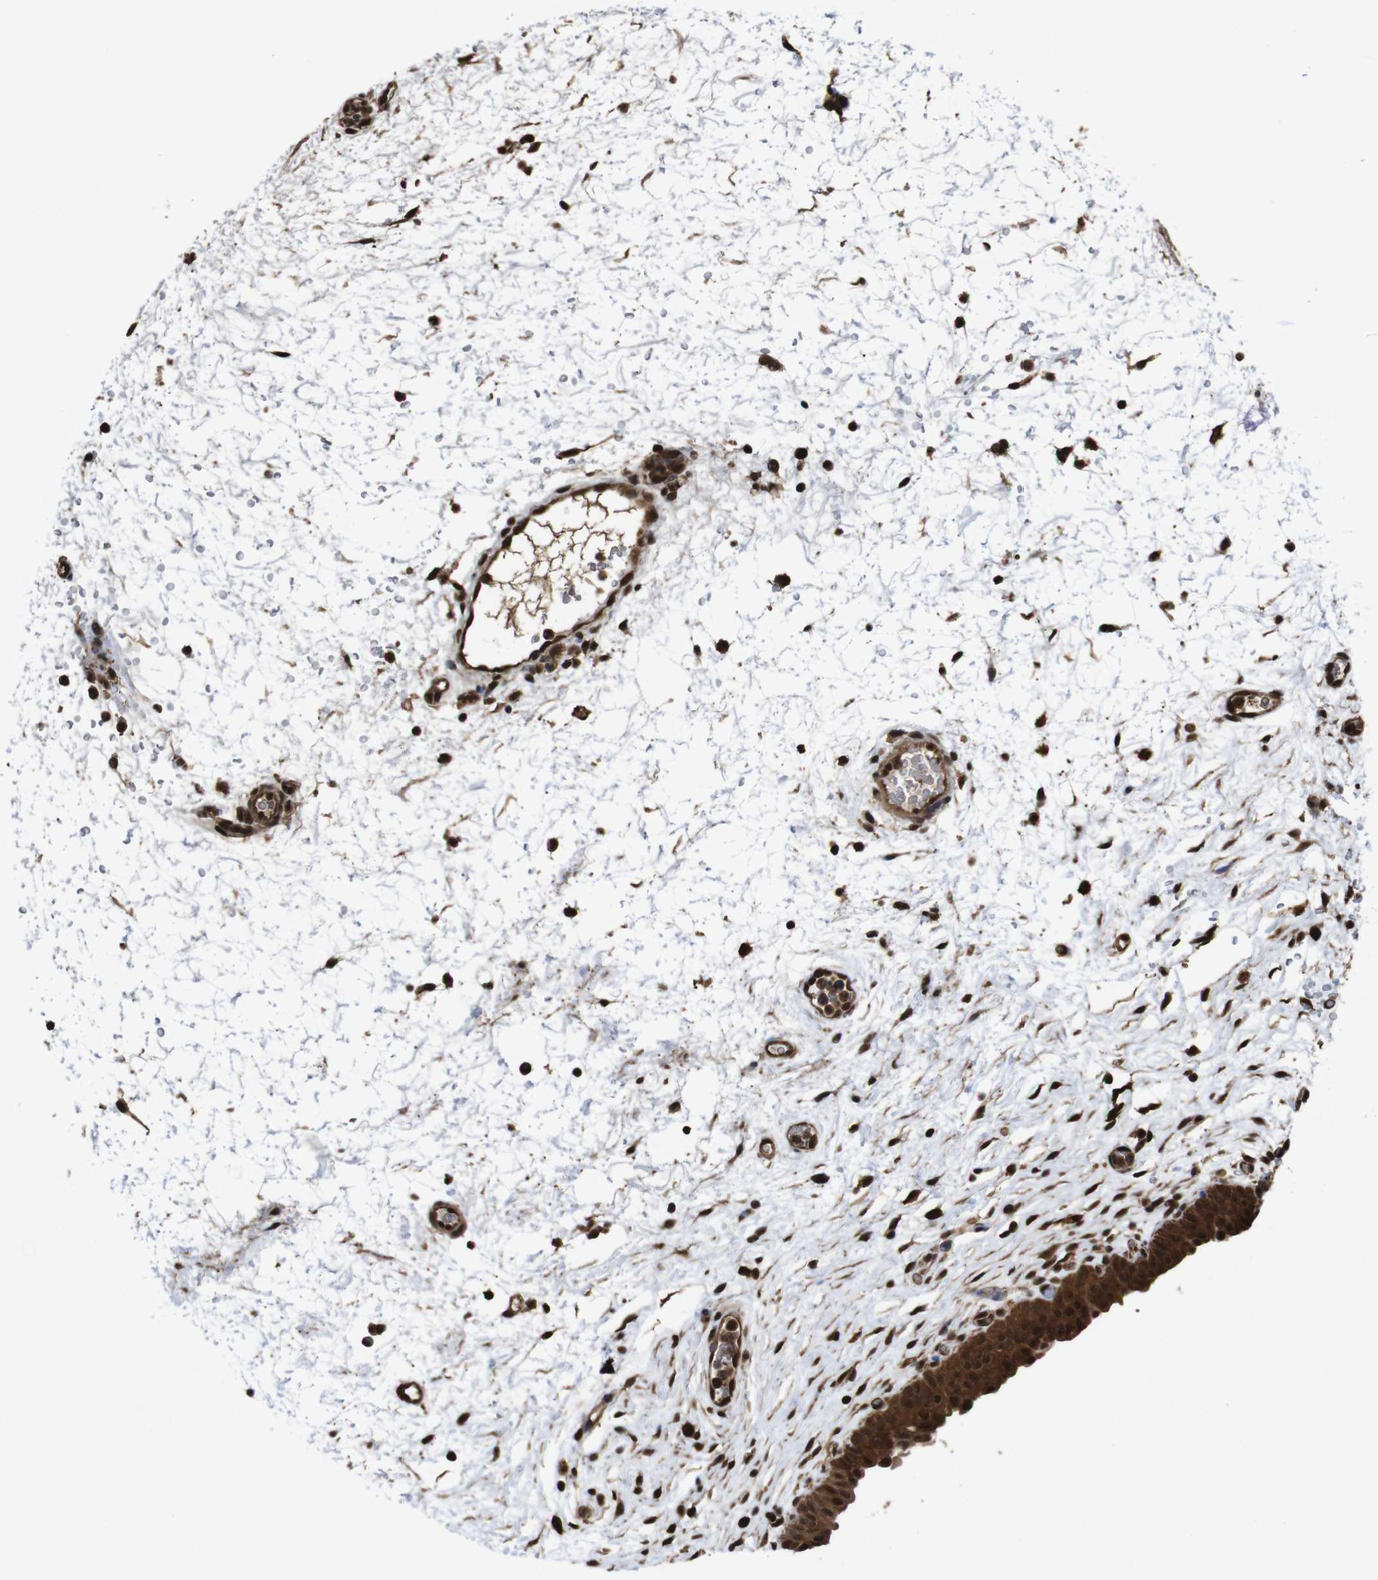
{"staining": {"intensity": "strong", "quantity": ">75%", "location": "cytoplasmic/membranous,nuclear"}, "tissue": "urinary bladder", "cell_type": "Urothelial cells", "image_type": "normal", "snomed": [{"axis": "morphology", "description": "Normal tissue, NOS"}, {"axis": "topography", "description": "Urinary bladder"}], "caption": "Protein staining of unremarkable urinary bladder exhibits strong cytoplasmic/membranous,nuclear positivity in approximately >75% of urothelial cells. (Brightfield microscopy of DAB IHC at high magnification).", "gene": "VCP", "patient": {"sex": "male", "age": 46}}